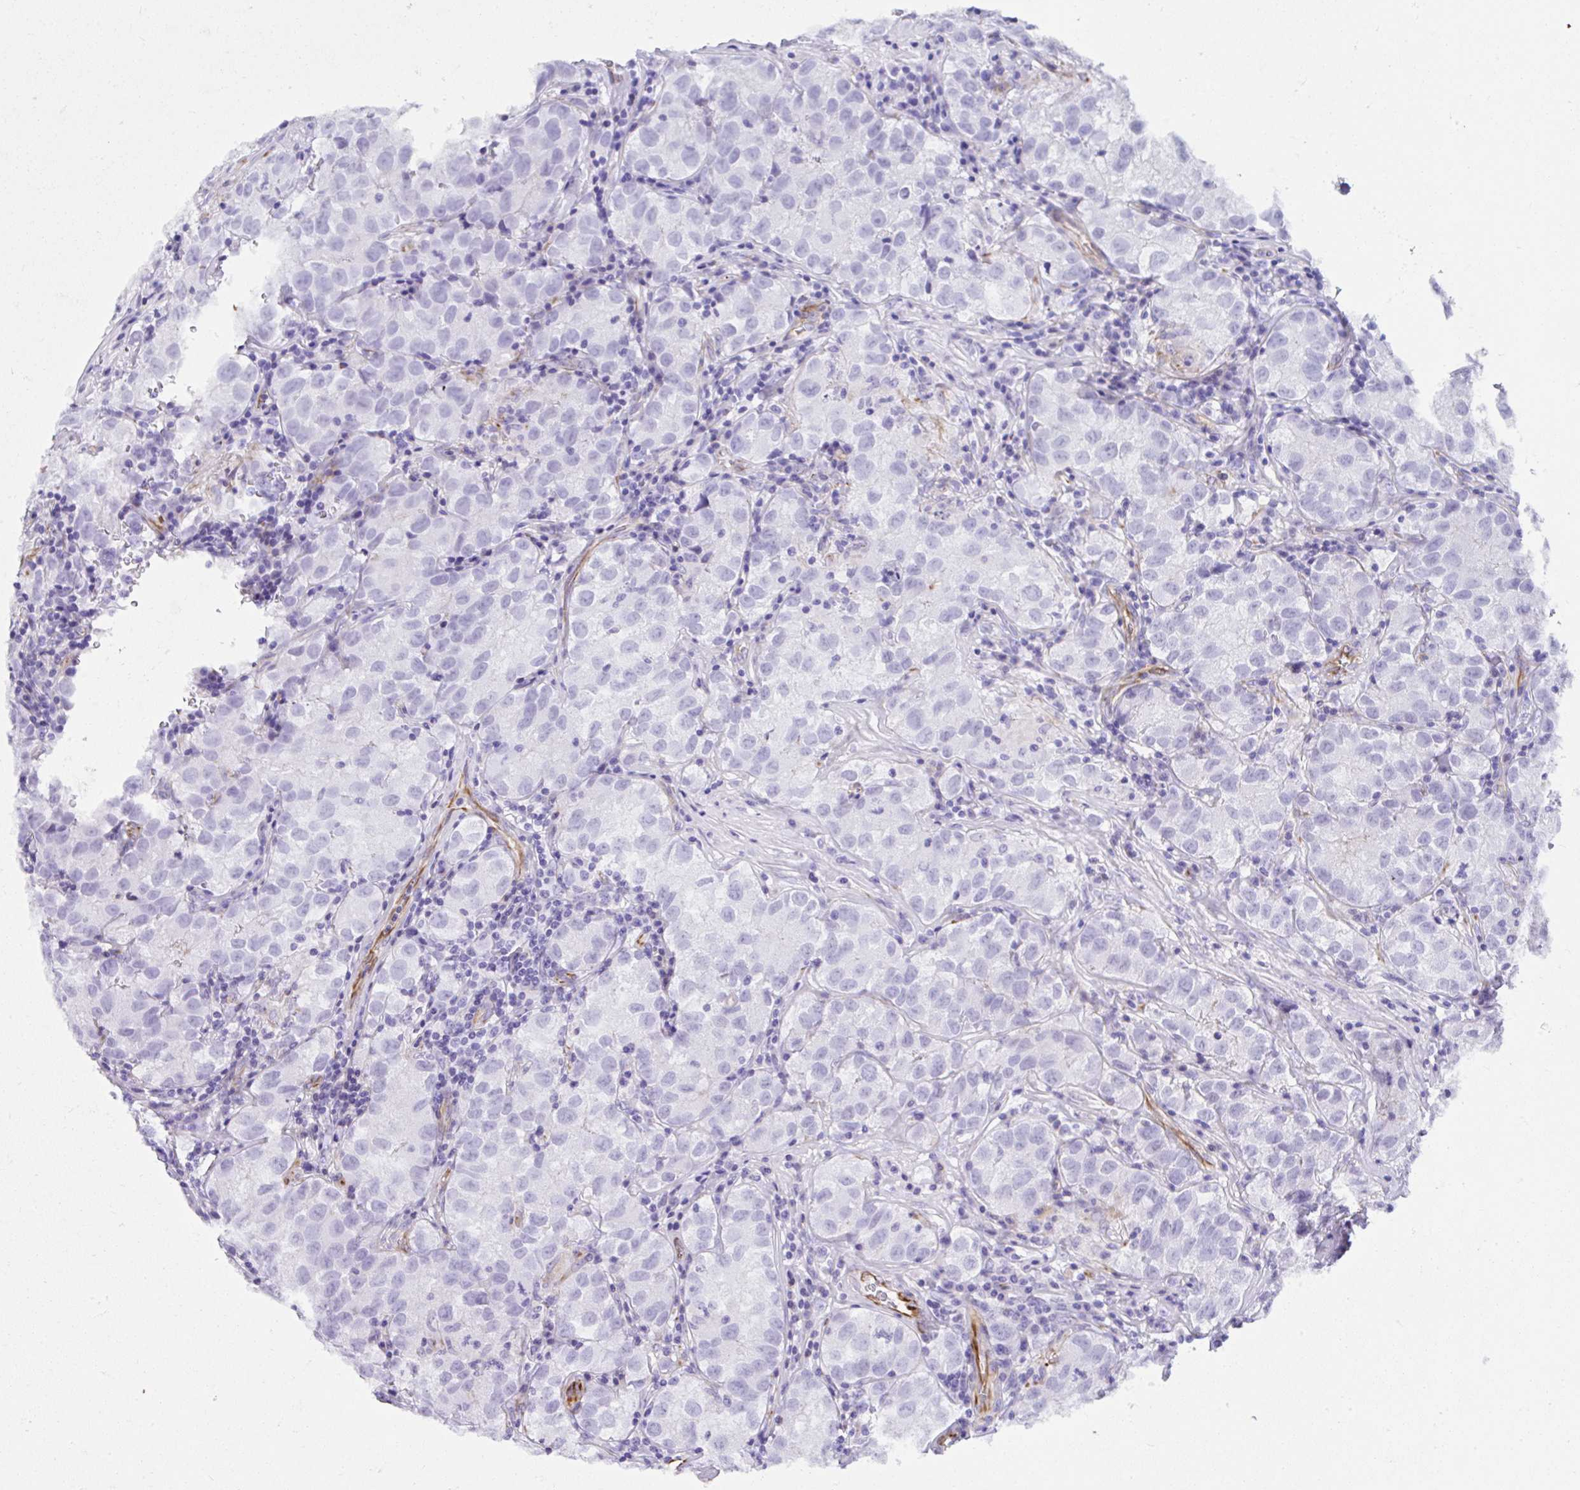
{"staining": {"intensity": "negative", "quantity": "none", "location": "none"}, "tissue": "testis cancer", "cell_type": "Tumor cells", "image_type": "cancer", "snomed": [{"axis": "morphology", "description": "Seminoma, NOS"}, {"axis": "morphology", "description": "Carcinoma, Embryonal, NOS"}, {"axis": "topography", "description": "Testis"}], "caption": "Tumor cells show no significant expression in testis embryonal carcinoma.", "gene": "DEPDC5", "patient": {"sex": "male", "age": 43}}